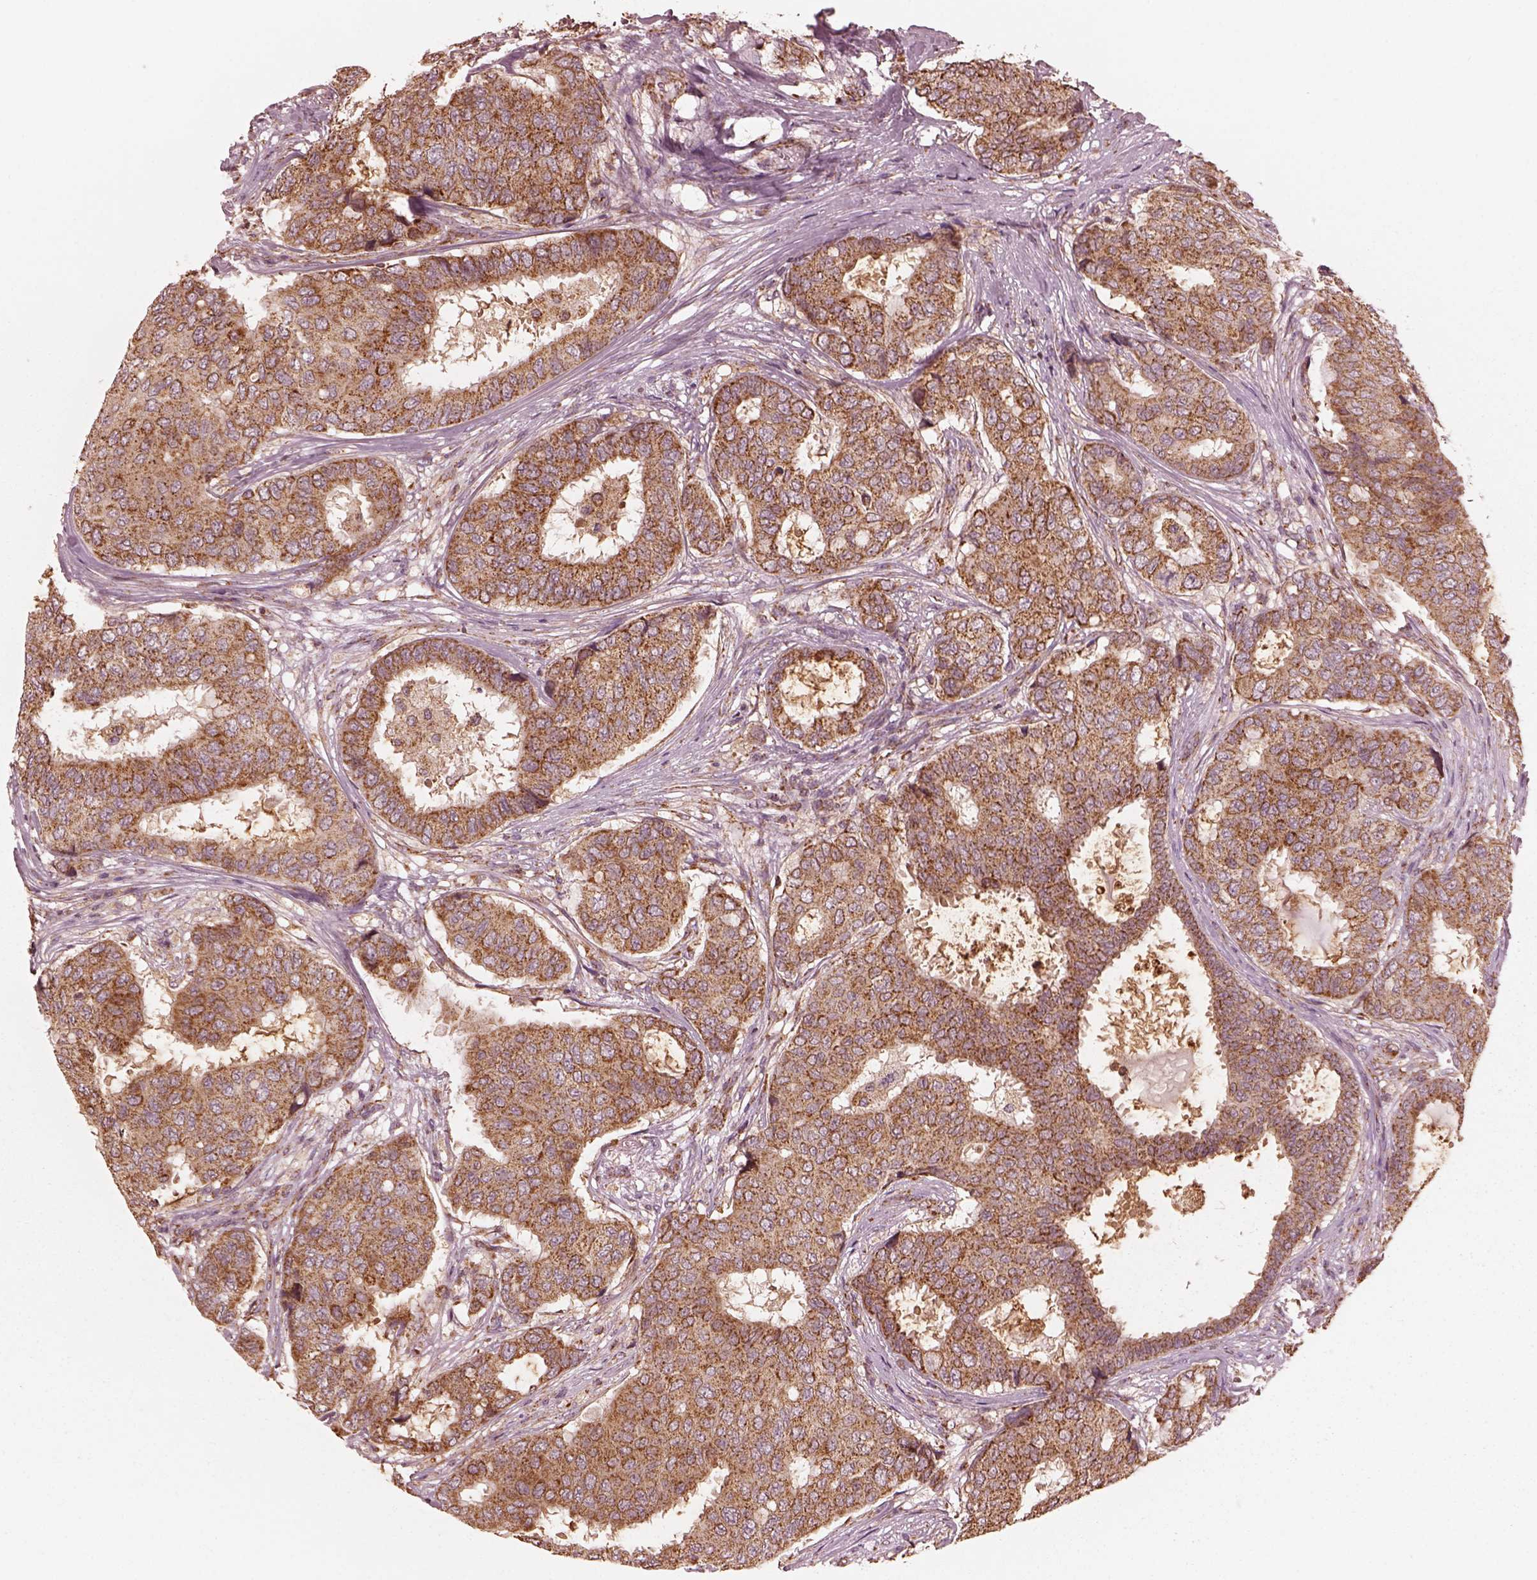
{"staining": {"intensity": "moderate", "quantity": "25%-75%", "location": "cytoplasmic/membranous"}, "tissue": "breast cancer", "cell_type": "Tumor cells", "image_type": "cancer", "snomed": [{"axis": "morphology", "description": "Duct carcinoma"}, {"axis": "topography", "description": "Breast"}], "caption": "This histopathology image exhibits invasive ductal carcinoma (breast) stained with IHC to label a protein in brown. The cytoplasmic/membranous of tumor cells show moderate positivity for the protein. Nuclei are counter-stained blue.", "gene": "NDUFB10", "patient": {"sex": "female", "age": 75}}